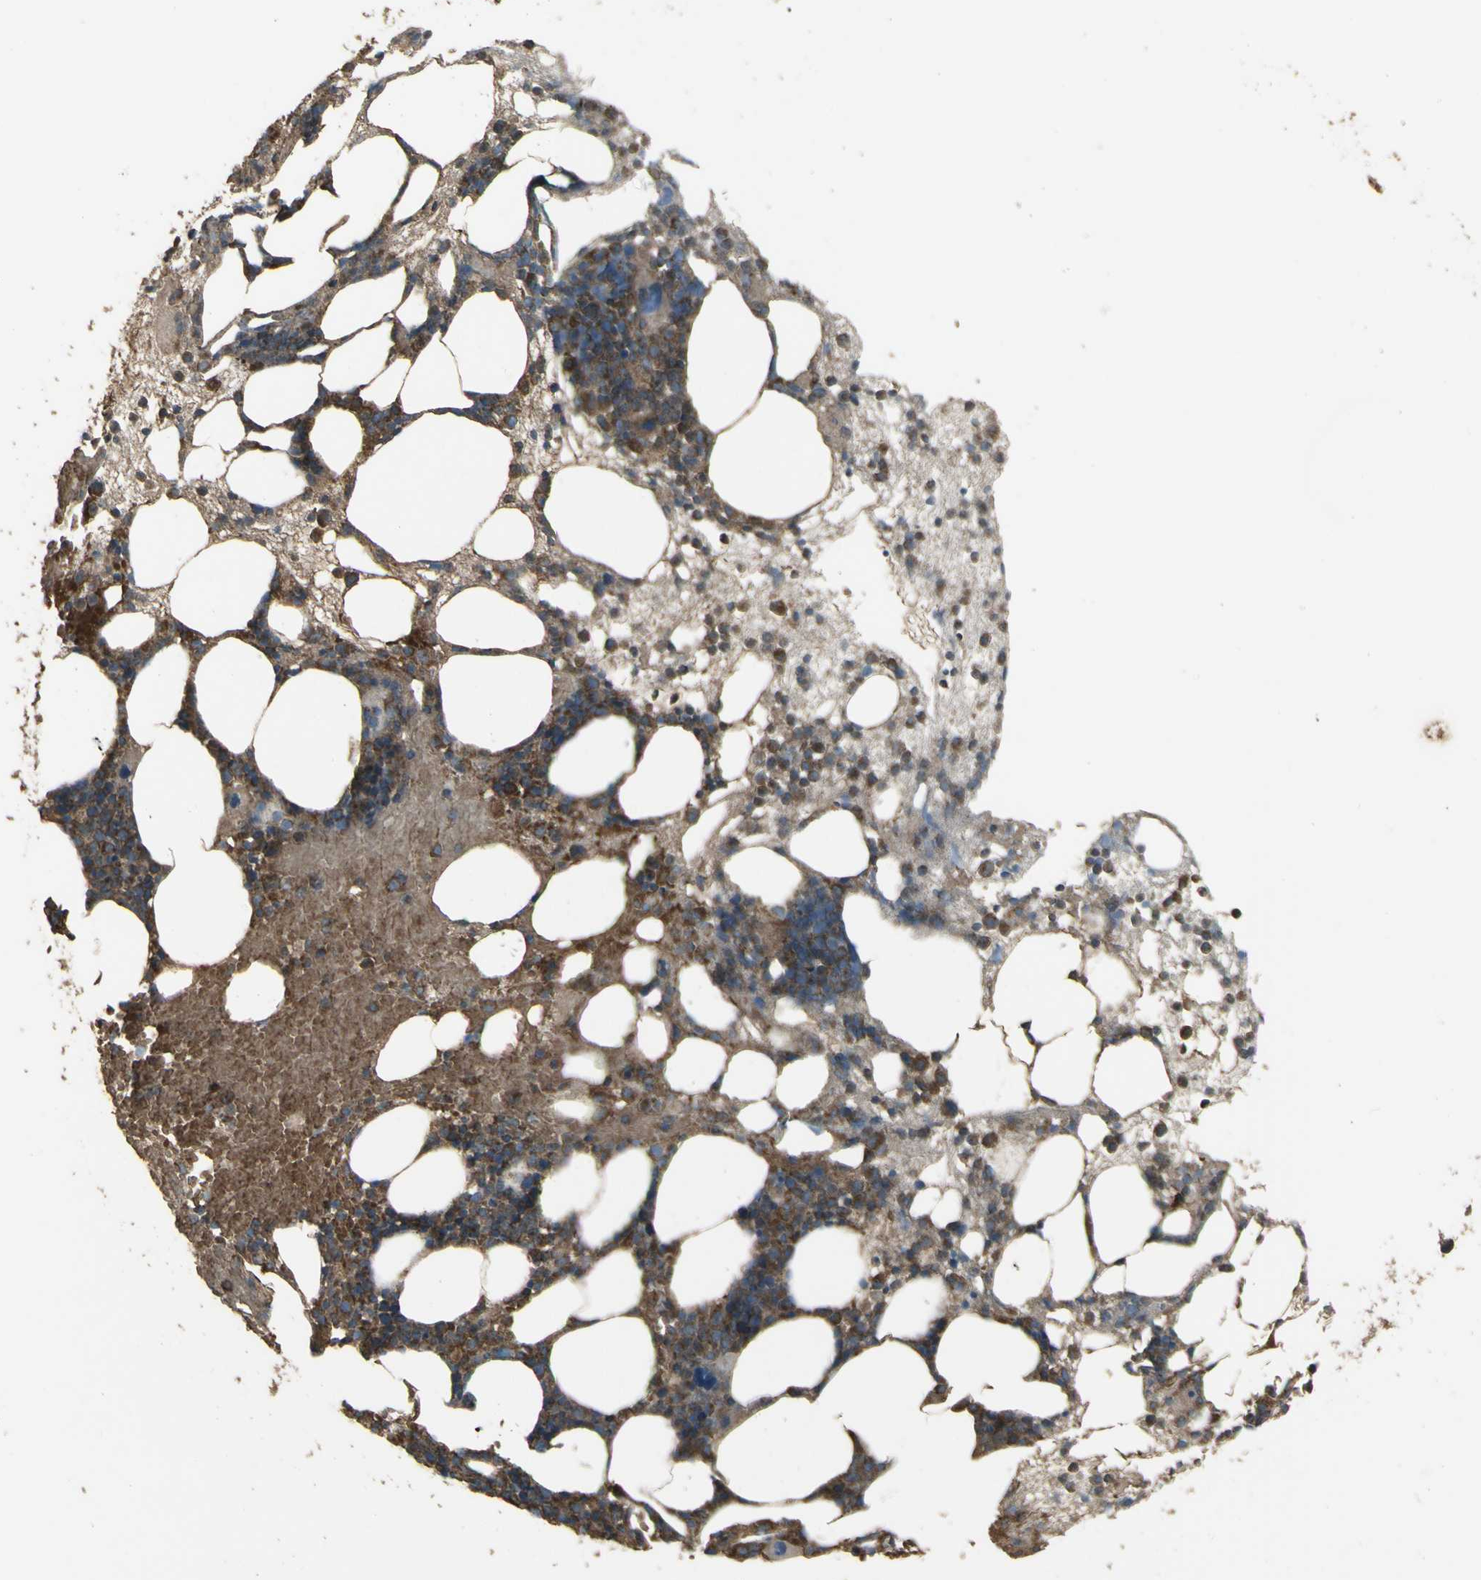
{"staining": {"intensity": "moderate", "quantity": "25%-75%", "location": "cytoplasmic/membranous"}, "tissue": "bone marrow", "cell_type": "Hematopoietic cells", "image_type": "normal", "snomed": [{"axis": "morphology", "description": "Normal tissue, NOS"}, {"axis": "morphology", "description": "Inflammation, NOS"}, {"axis": "topography", "description": "Bone marrow"}], "caption": "Brown immunohistochemical staining in normal bone marrow displays moderate cytoplasmic/membranous expression in about 25%-75% of hematopoietic cells. Nuclei are stained in blue.", "gene": "SHC1", "patient": {"sex": "female", "age": 79}}